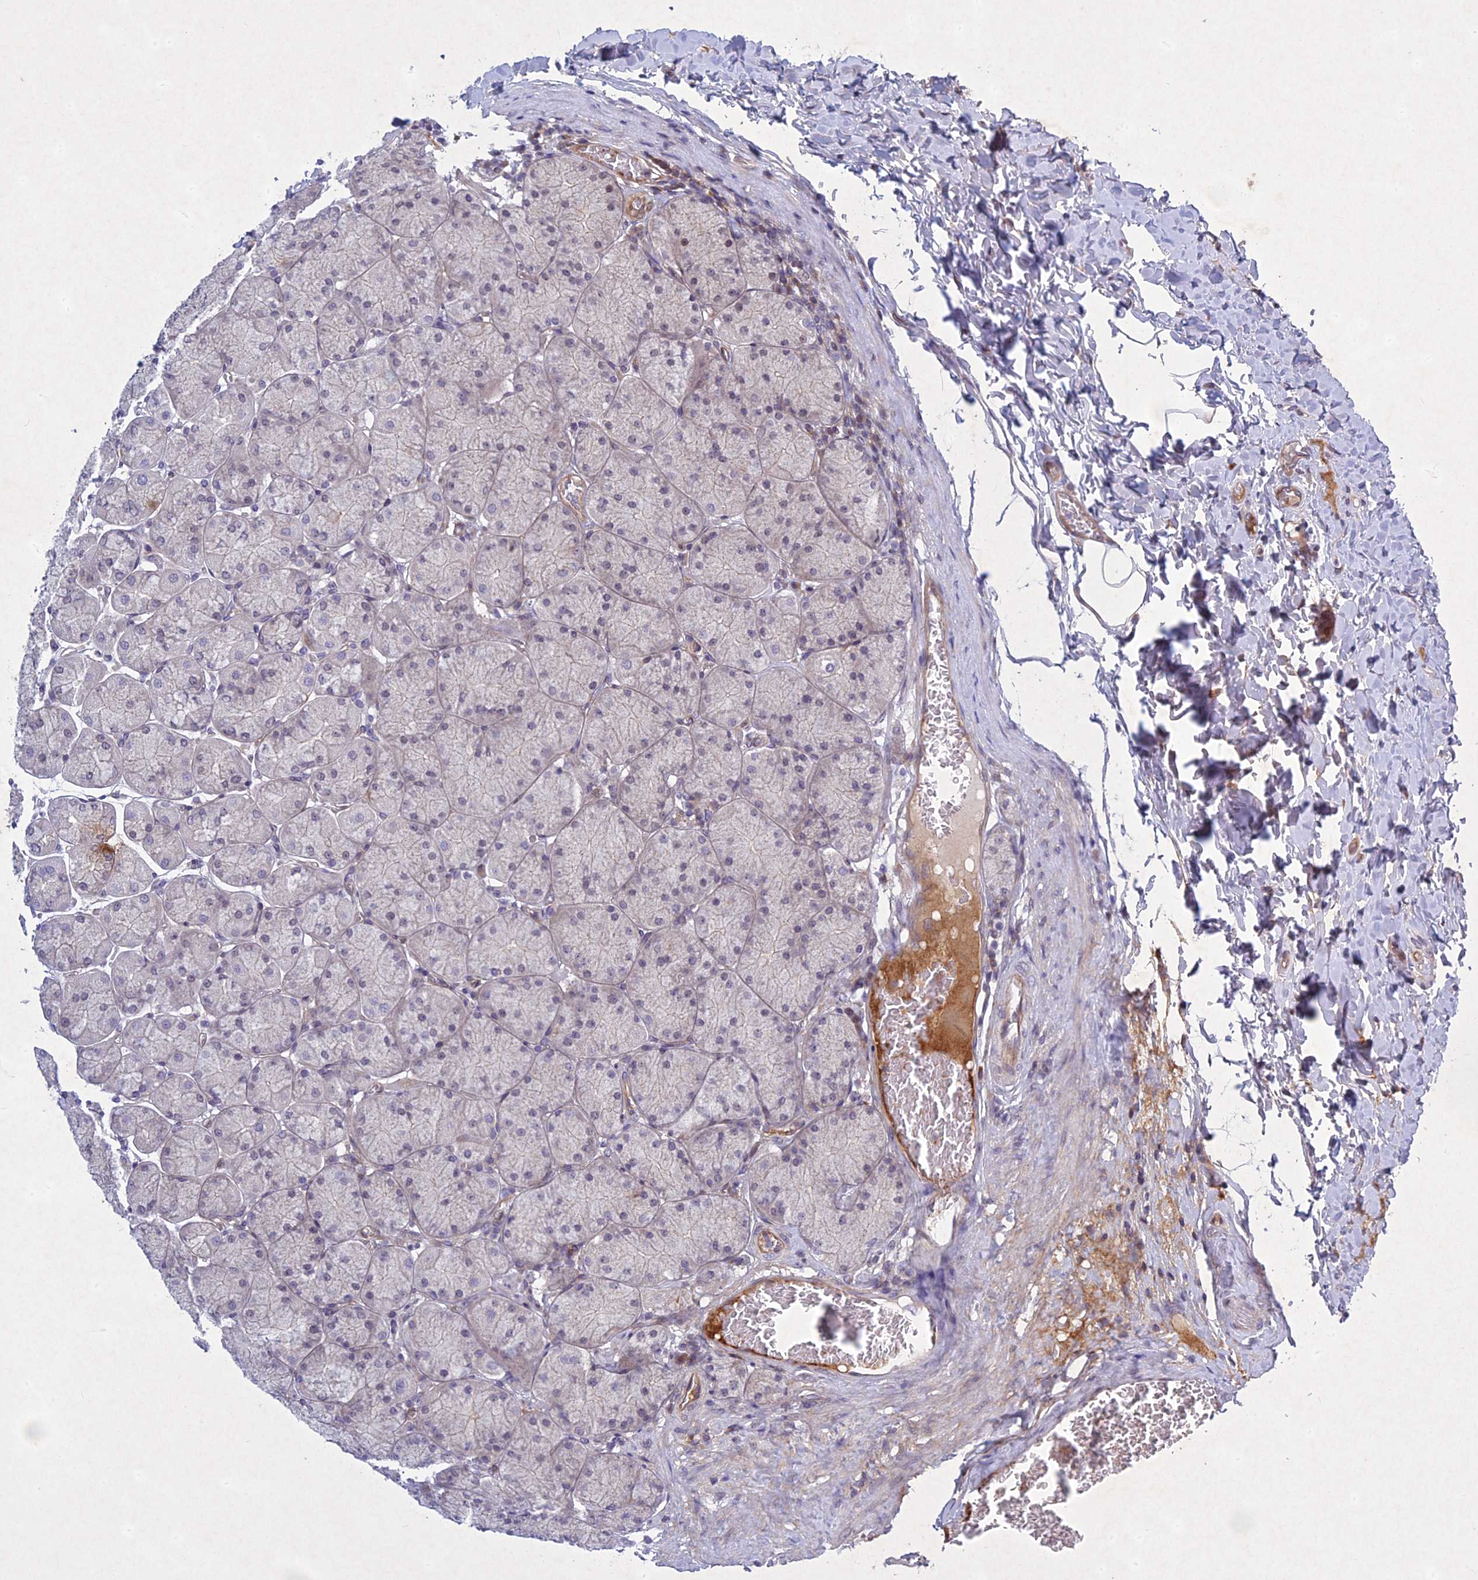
{"staining": {"intensity": "moderate", "quantity": "25%-75%", "location": "cytoplasmic/membranous"}, "tissue": "stomach", "cell_type": "Glandular cells", "image_type": "normal", "snomed": [{"axis": "morphology", "description": "Normal tissue, NOS"}, {"axis": "topography", "description": "Stomach, upper"}], "caption": "Immunohistochemical staining of normal human stomach shows medium levels of moderate cytoplasmic/membranous staining in about 25%-75% of glandular cells. The staining was performed using DAB (3,3'-diaminobenzidine) to visualize the protein expression in brown, while the nuclei were stained in blue with hematoxylin (Magnification: 20x).", "gene": "PTHLH", "patient": {"sex": "female", "age": 56}}